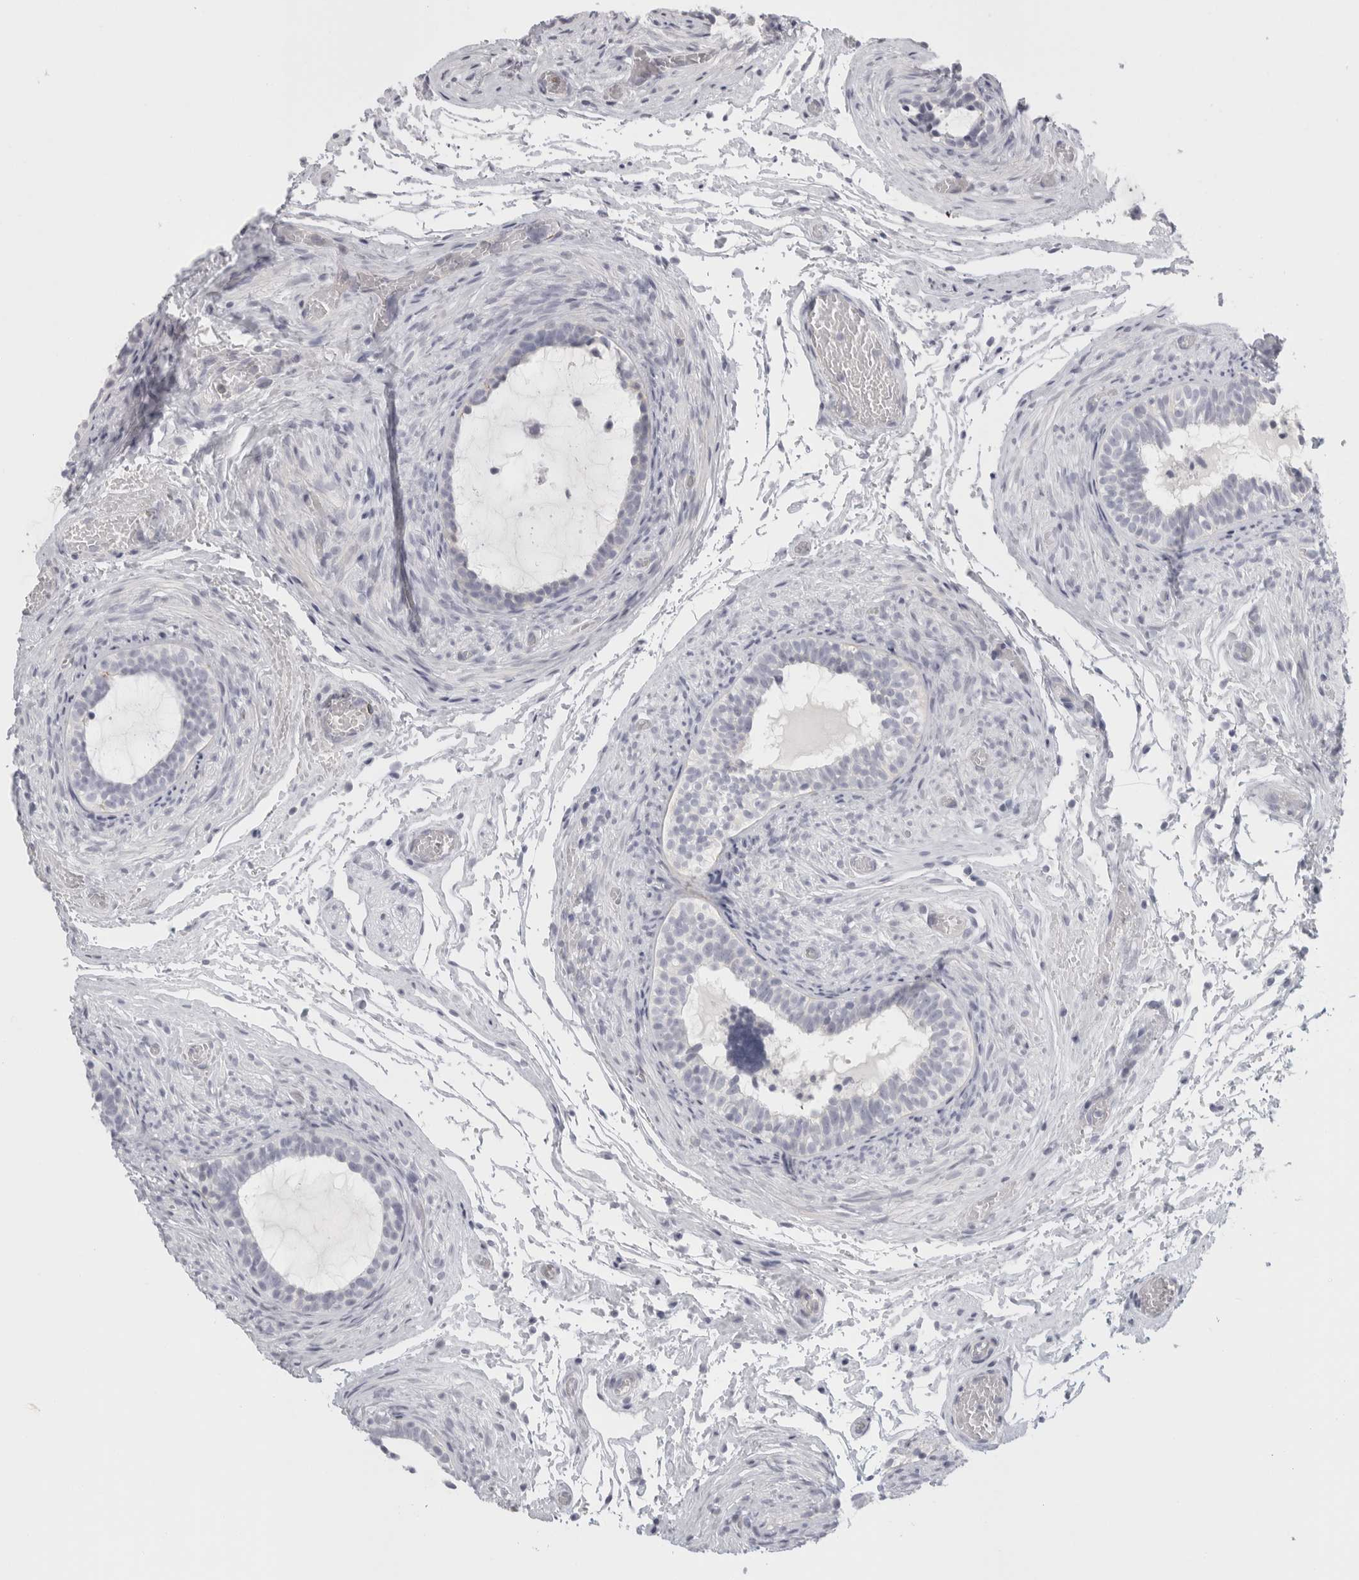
{"staining": {"intensity": "moderate", "quantity": "<25%", "location": "cytoplasmic/membranous"}, "tissue": "epididymis", "cell_type": "Glandular cells", "image_type": "normal", "snomed": [{"axis": "morphology", "description": "Normal tissue, NOS"}, {"axis": "topography", "description": "Epididymis"}], "caption": "Epididymis stained with a brown dye demonstrates moderate cytoplasmic/membranous positive expression in approximately <25% of glandular cells.", "gene": "FBLIM1", "patient": {"sex": "male", "age": 5}}